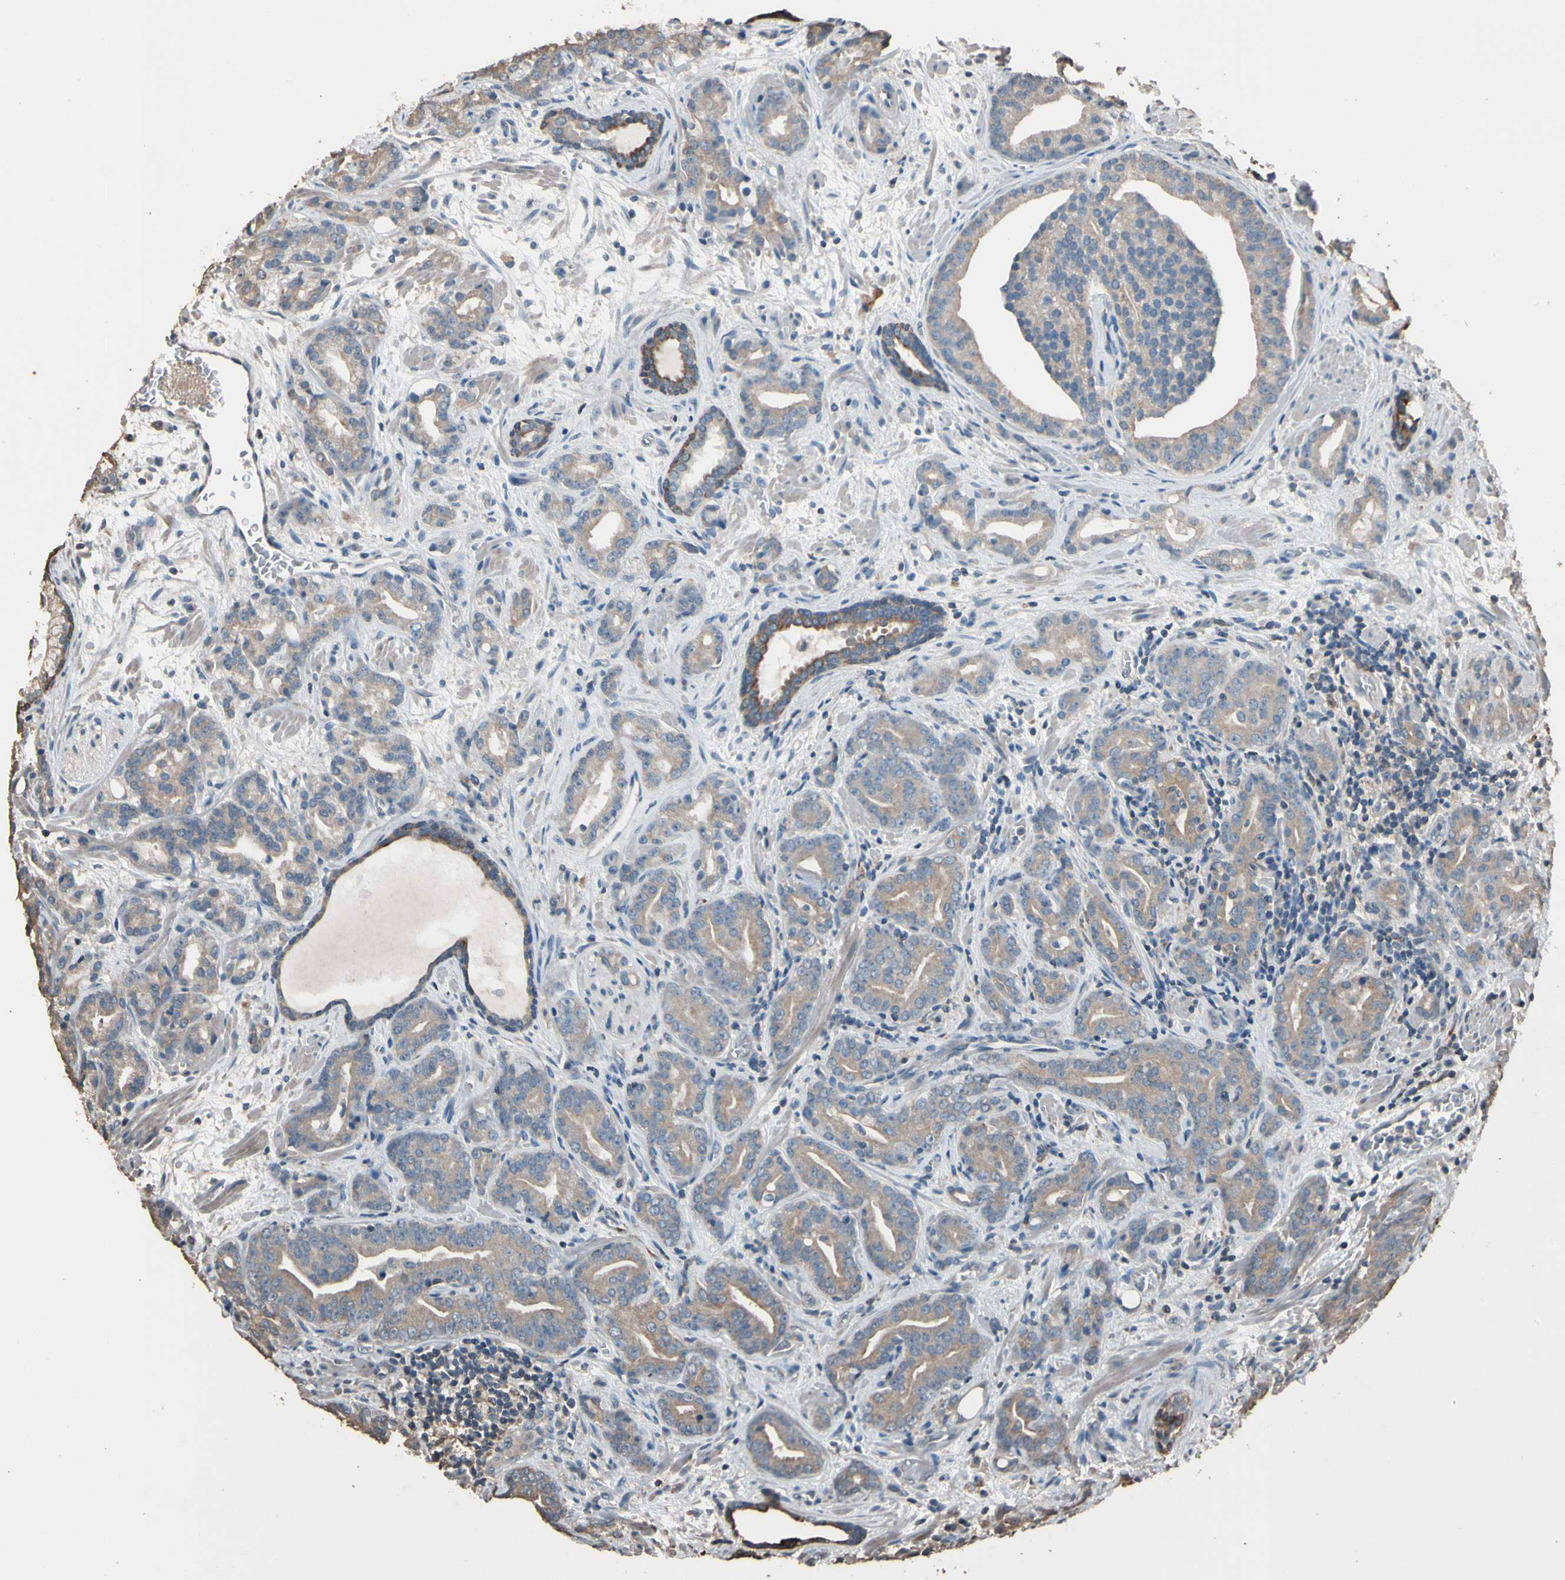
{"staining": {"intensity": "weak", "quantity": ">75%", "location": "cytoplasmic/membranous"}, "tissue": "prostate cancer", "cell_type": "Tumor cells", "image_type": "cancer", "snomed": [{"axis": "morphology", "description": "Adenocarcinoma, Low grade"}, {"axis": "topography", "description": "Prostate"}], "caption": "Adenocarcinoma (low-grade) (prostate) stained with DAB (3,3'-diaminobenzidine) IHC demonstrates low levels of weak cytoplasmic/membranous positivity in about >75% of tumor cells.", "gene": "MAP3K7", "patient": {"sex": "male", "age": 63}}